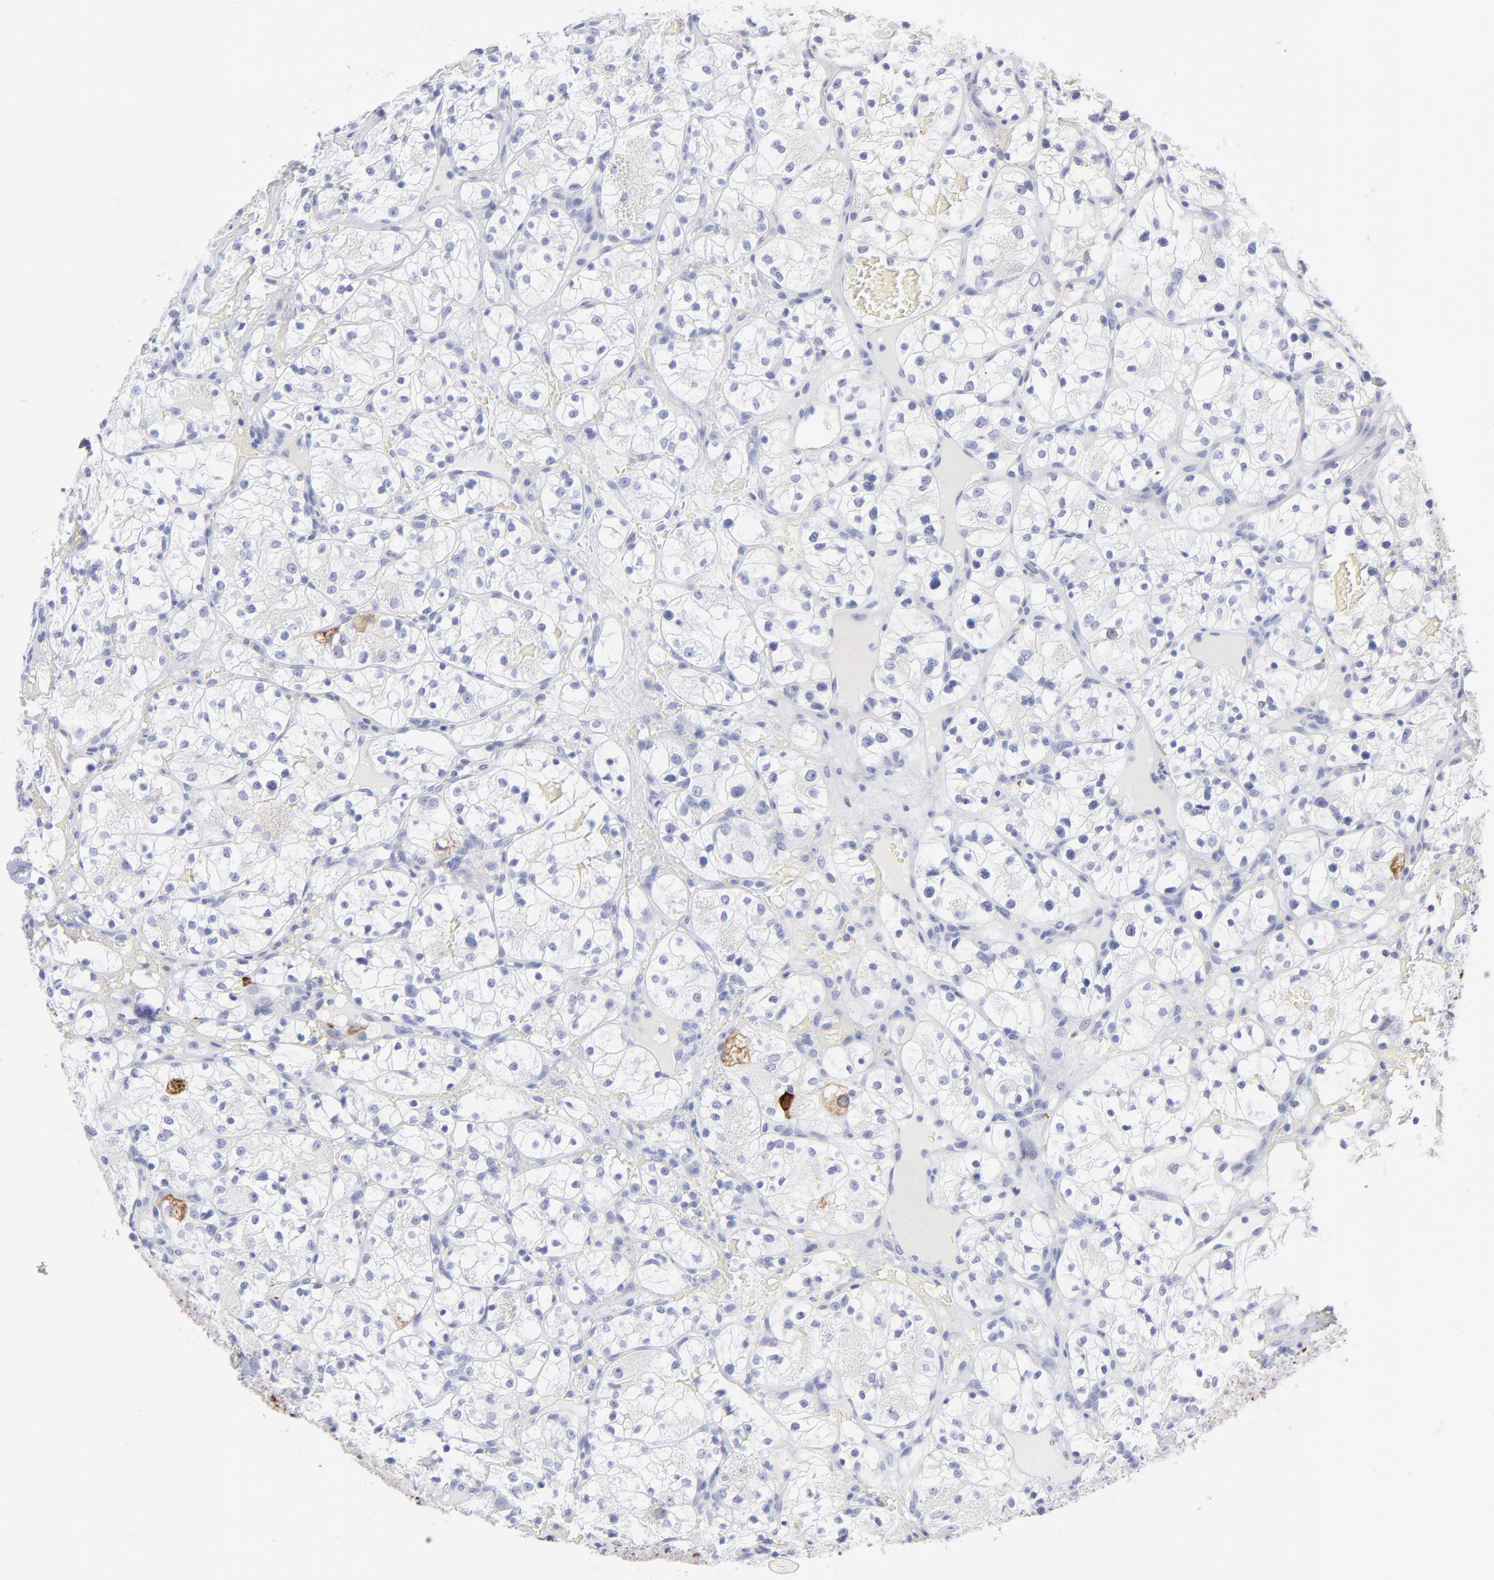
{"staining": {"intensity": "negative", "quantity": "none", "location": "none"}, "tissue": "renal cancer", "cell_type": "Tumor cells", "image_type": "cancer", "snomed": [{"axis": "morphology", "description": "Adenocarcinoma, NOS"}, {"axis": "topography", "description": "Kidney"}], "caption": "Tumor cells are negative for brown protein staining in renal cancer.", "gene": "CCNB1", "patient": {"sex": "female", "age": 60}}